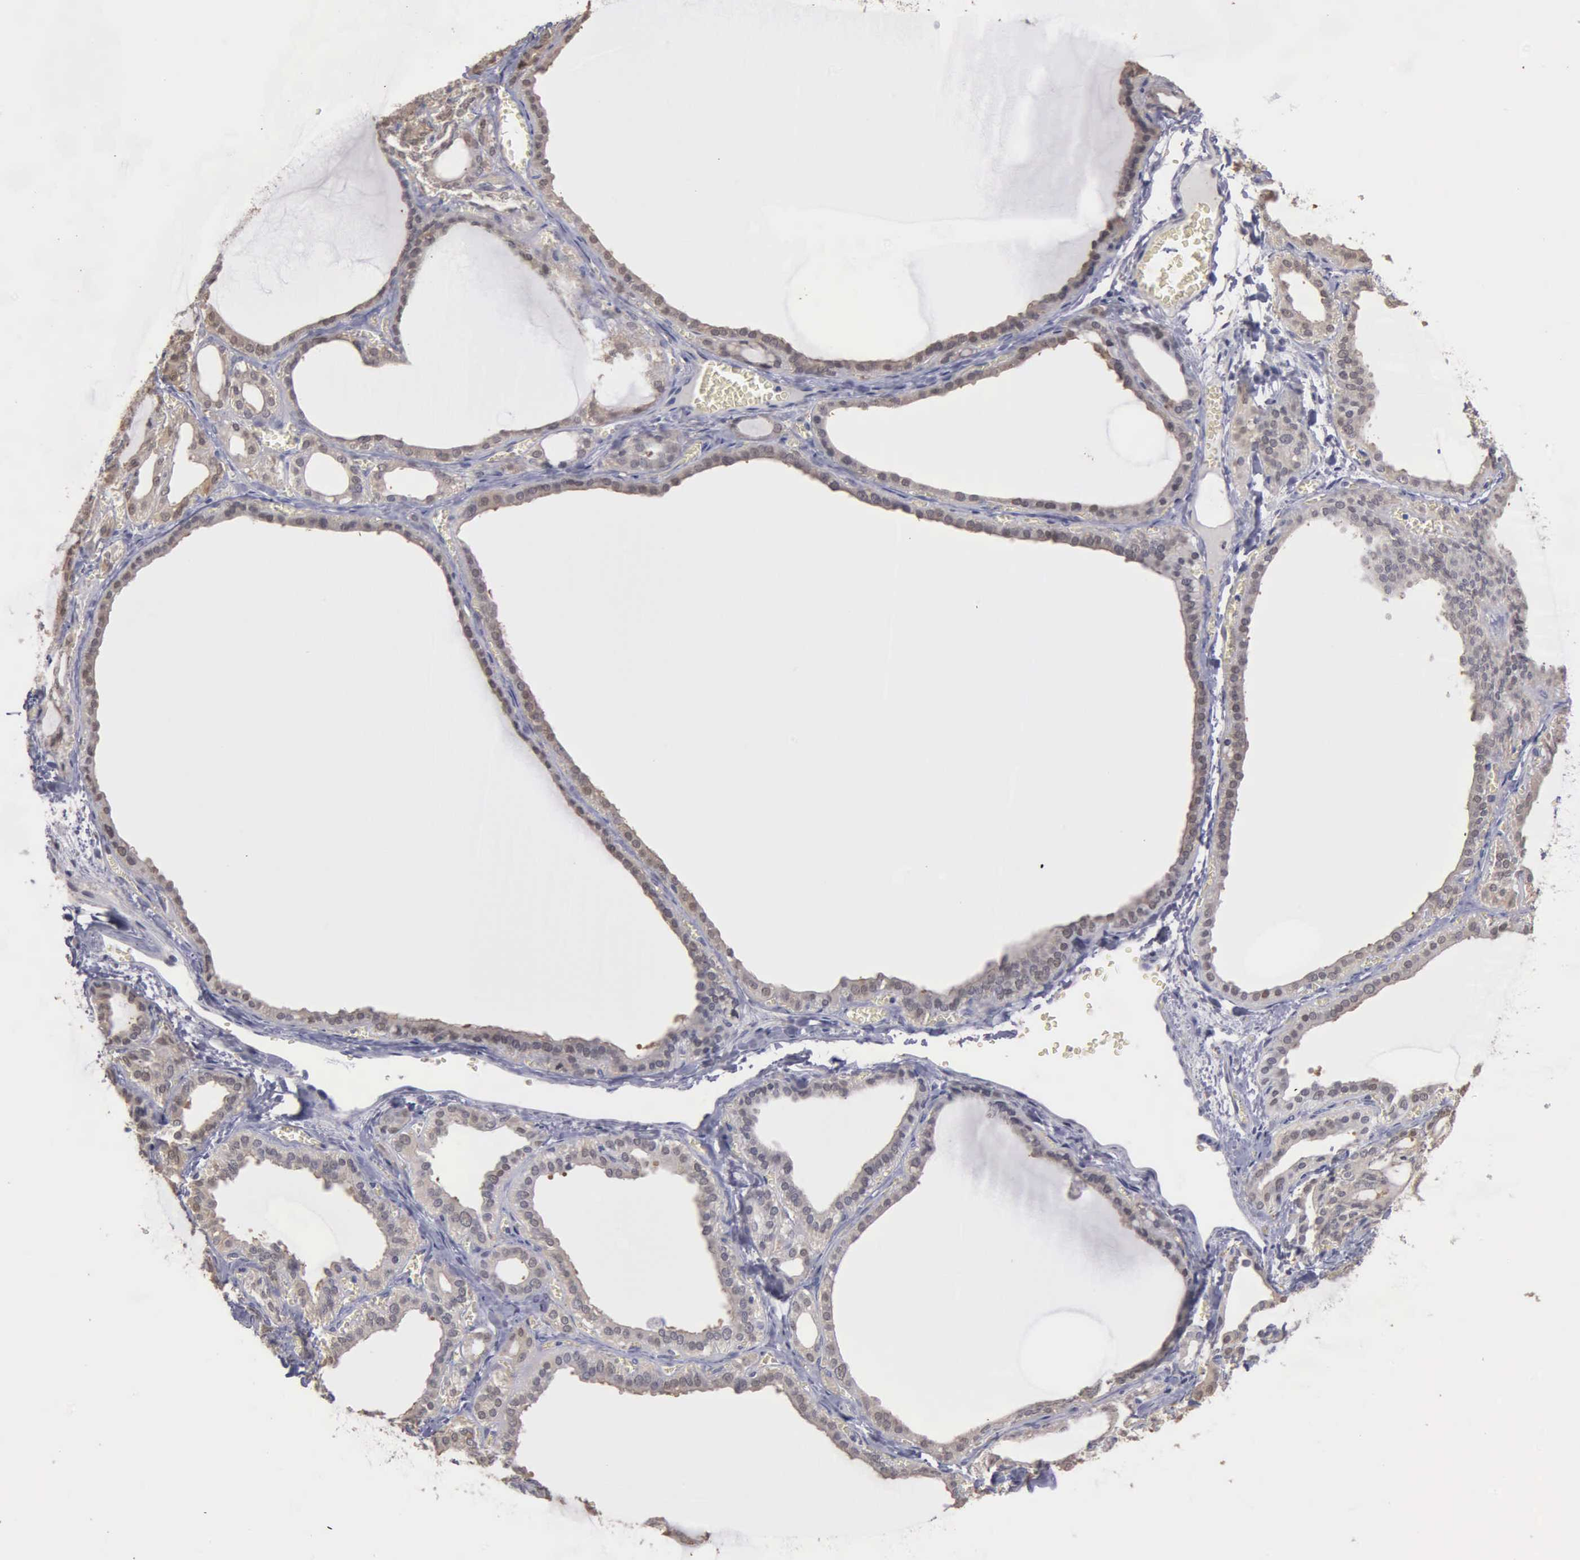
{"staining": {"intensity": "weak", "quantity": ">75%", "location": "nuclear"}, "tissue": "thyroid gland", "cell_type": "Glandular cells", "image_type": "normal", "snomed": [{"axis": "morphology", "description": "Normal tissue, NOS"}, {"axis": "topography", "description": "Thyroid gland"}], "caption": "Immunohistochemical staining of unremarkable thyroid gland exhibits >75% levels of weak nuclear protein staining in approximately >75% of glandular cells.", "gene": "ENO3", "patient": {"sex": "female", "age": 55}}